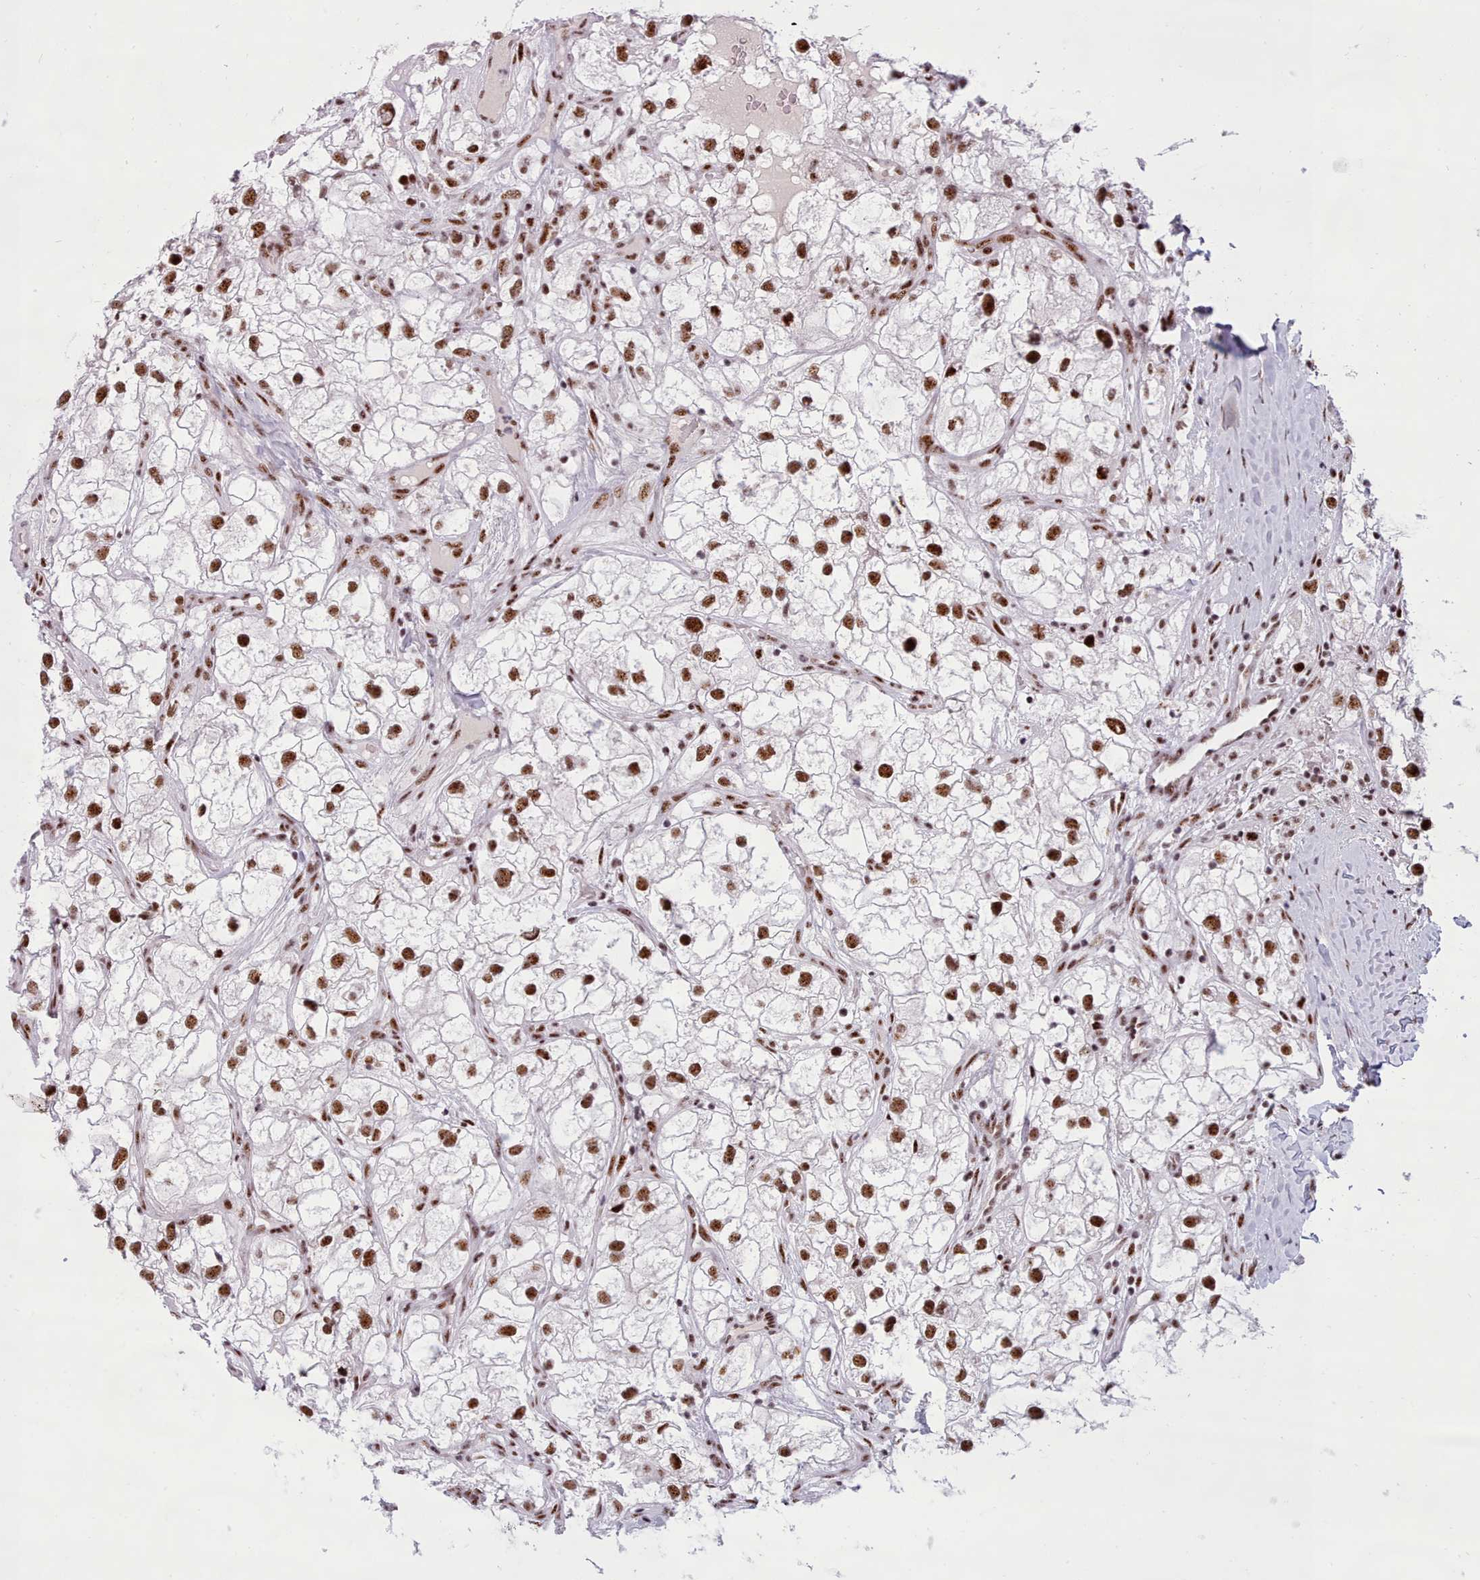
{"staining": {"intensity": "strong", "quantity": ">75%", "location": "nuclear"}, "tissue": "renal cancer", "cell_type": "Tumor cells", "image_type": "cancer", "snomed": [{"axis": "morphology", "description": "Adenocarcinoma, NOS"}, {"axis": "topography", "description": "Kidney"}], "caption": "There is high levels of strong nuclear staining in tumor cells of adenocarcinoma (renal), as demonstrated by immunohistochemical staining (brown color).", "gene": "TMEM35B", "patient": {"sex": "male", "age": 59}}